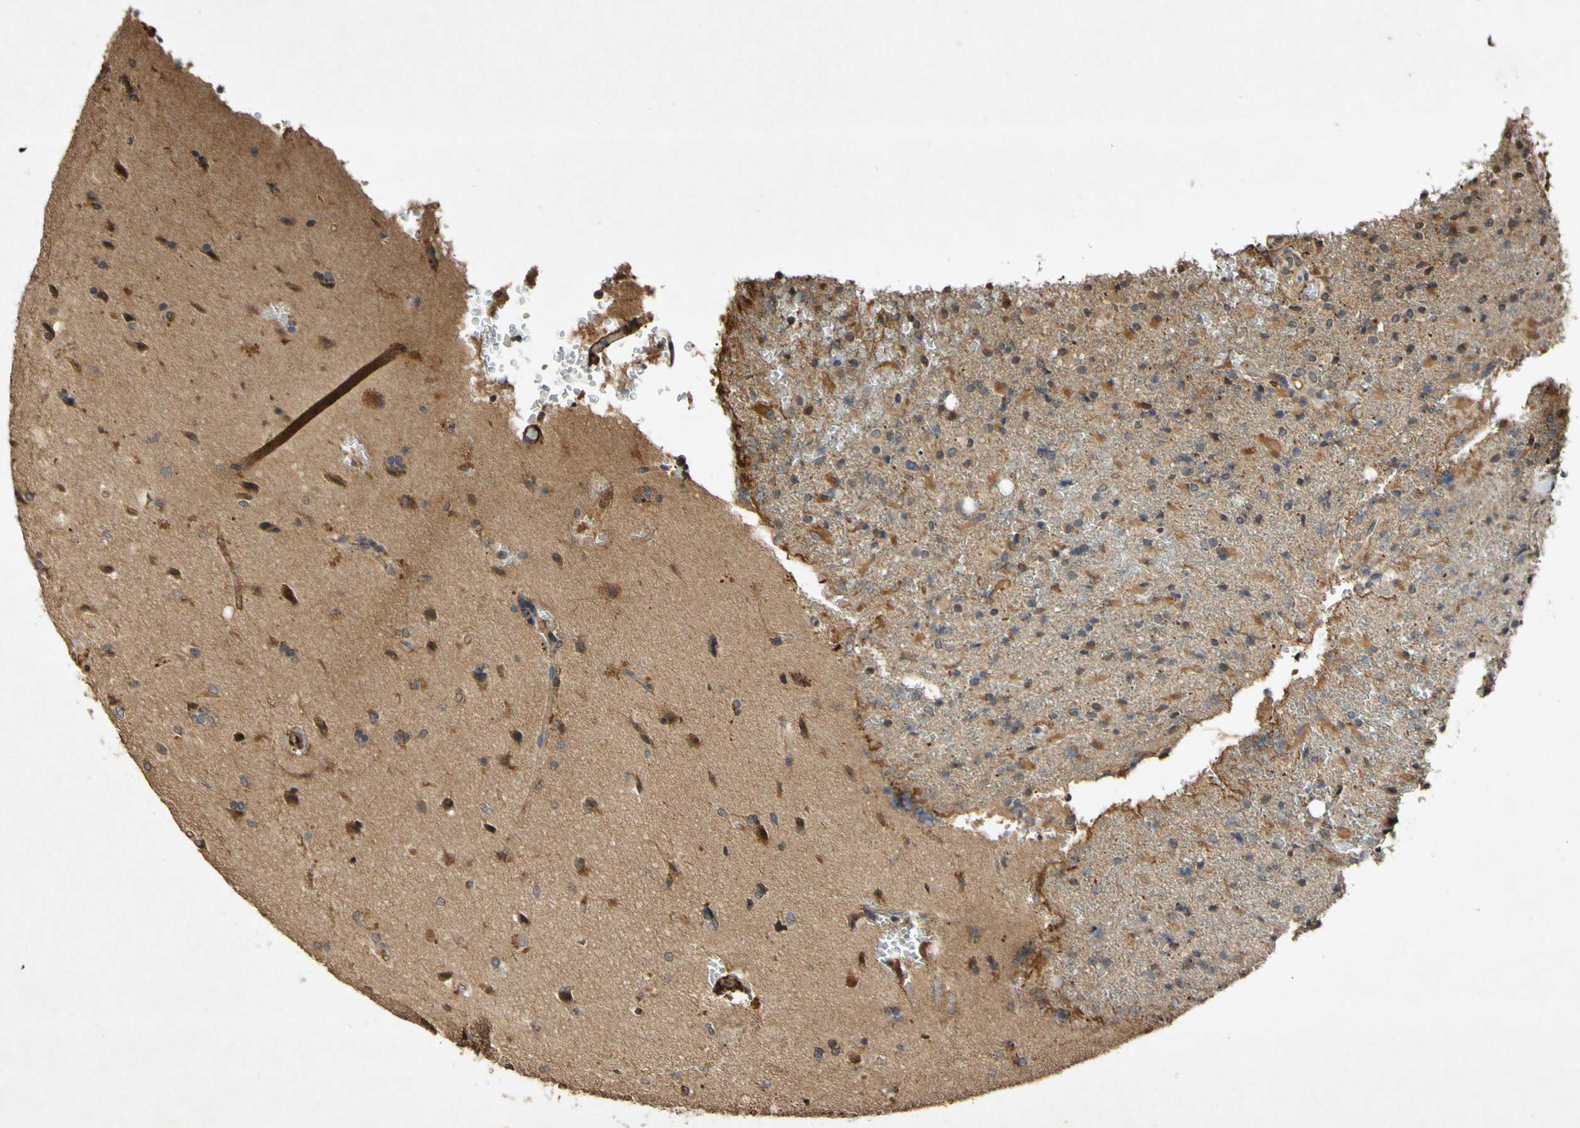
{"staining": {"intensity": "moderate", "quantity": ">75%", "location": "cytoplasmic/membranous"}, "tissue": "glioma", "cell_type": "Tumor cells", "image_type": "cancer", "snomed": [{"axis": "morphology", "description": "Glioma, malignant, High grade"}, {"axis": "topography", "description": "Brain"}], "caption": "Malignant glioma (high-grade) stained with a protein marker shows moderate staining in tumor cells.", "gene": "PLAT", "patient": {"sex": "male", "age": 71}}